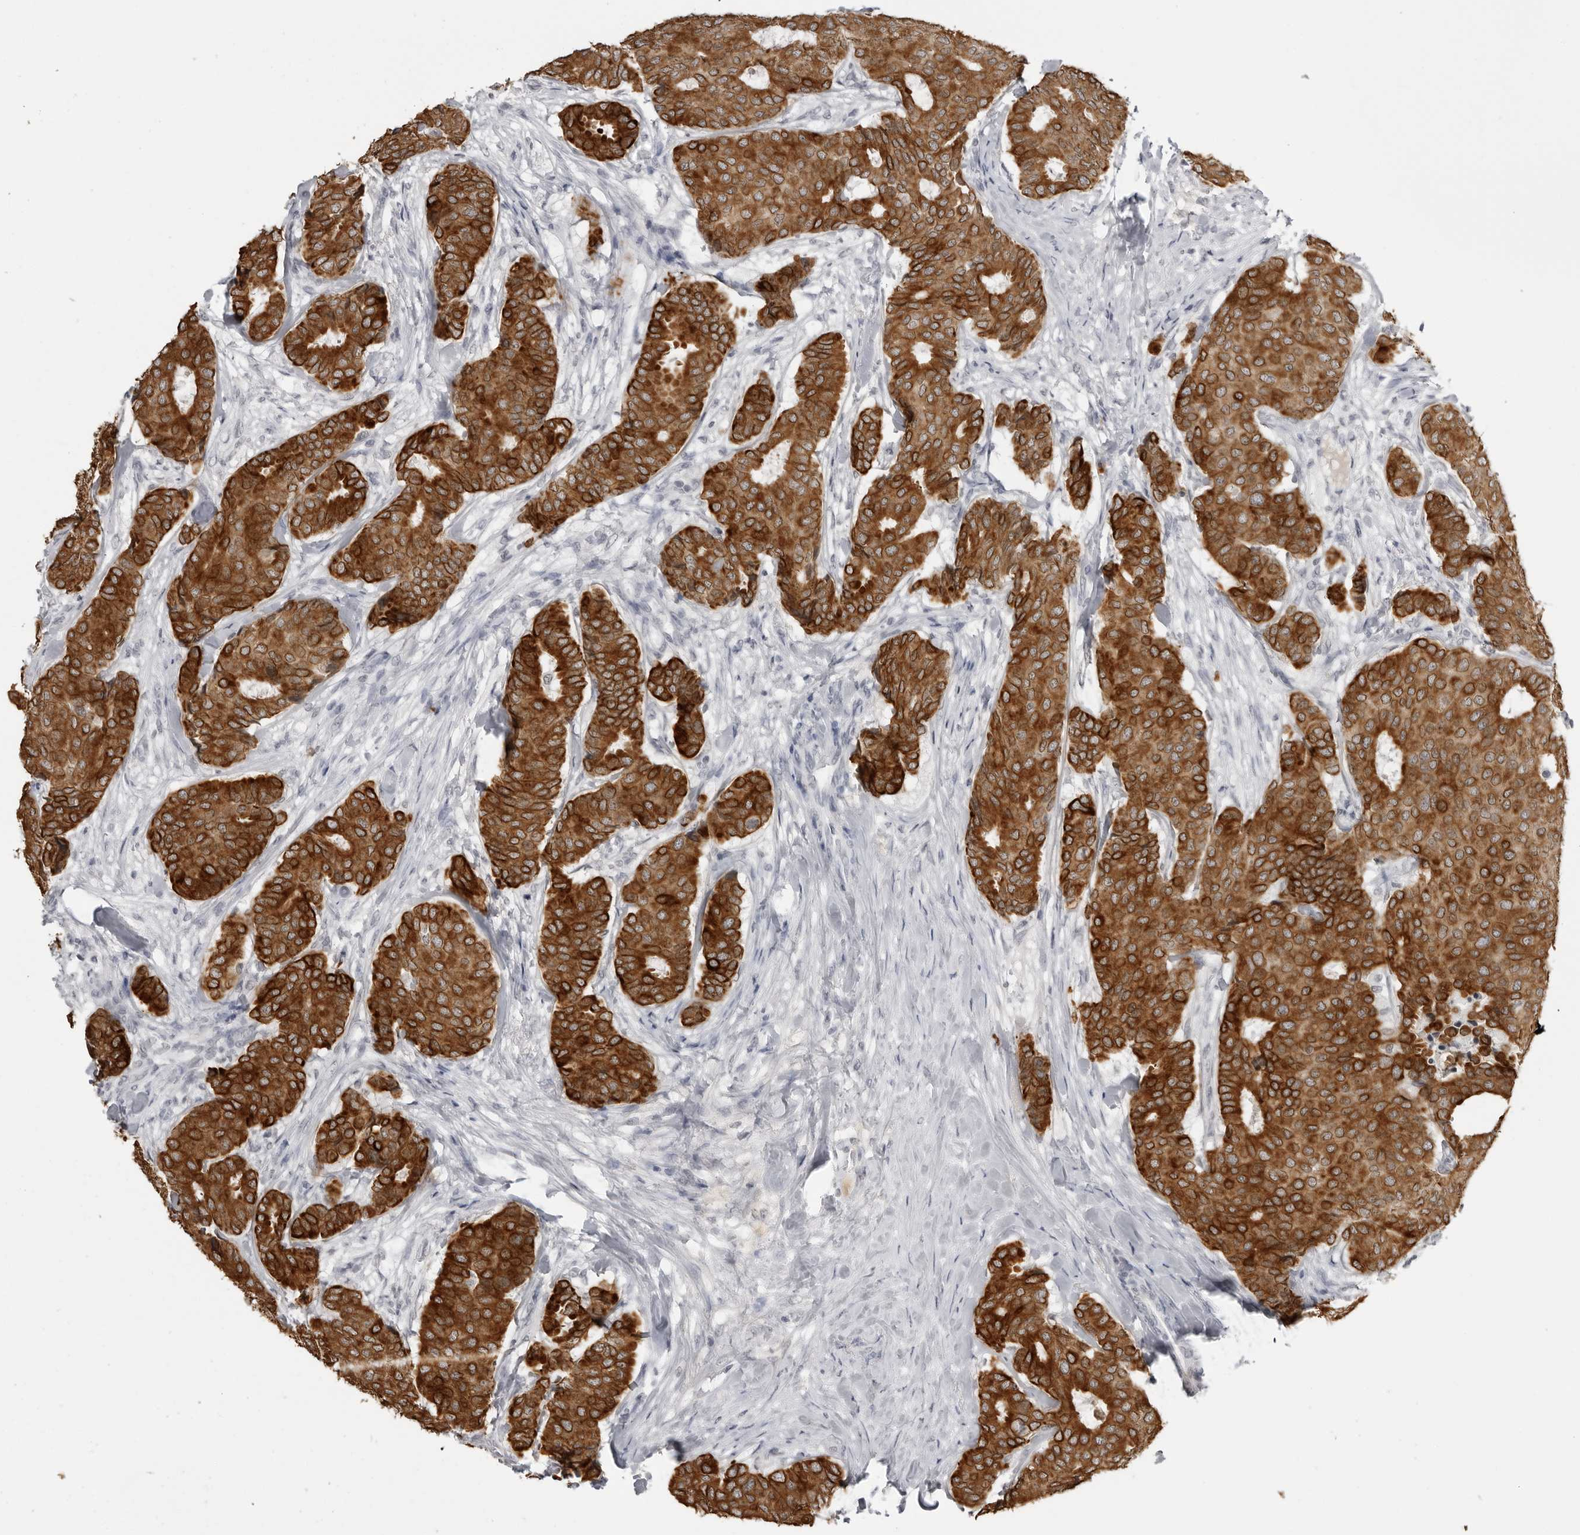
{"staining": {"intensity": "strong", "quantity": ">75%", "location": "cytoplasmic/membranous"}, "tissue": "breast cancer", "cell_type": "Tumor cells", "image_type": "cancer", "snomed": [{"axis": "morphology", "description": "Duct carcinoma"}, {"axis": "topography", "description": "Breast"}], "caption": "Immunohistochemistry (DAB (3,3'-diaminobenzidine)) staining of breast cancer demonstrates strong cytoplasmic/membranous protein staining in about >75% of tumor cells. The staining is performed using DAB (3,3'-diaminobenzidine) brown chromogen to label protein expression. The nuclei are counter-stained blue using hematoxylin.", "gene": "SERPINF2", "patient": {"sex": "female", "age": 75}}